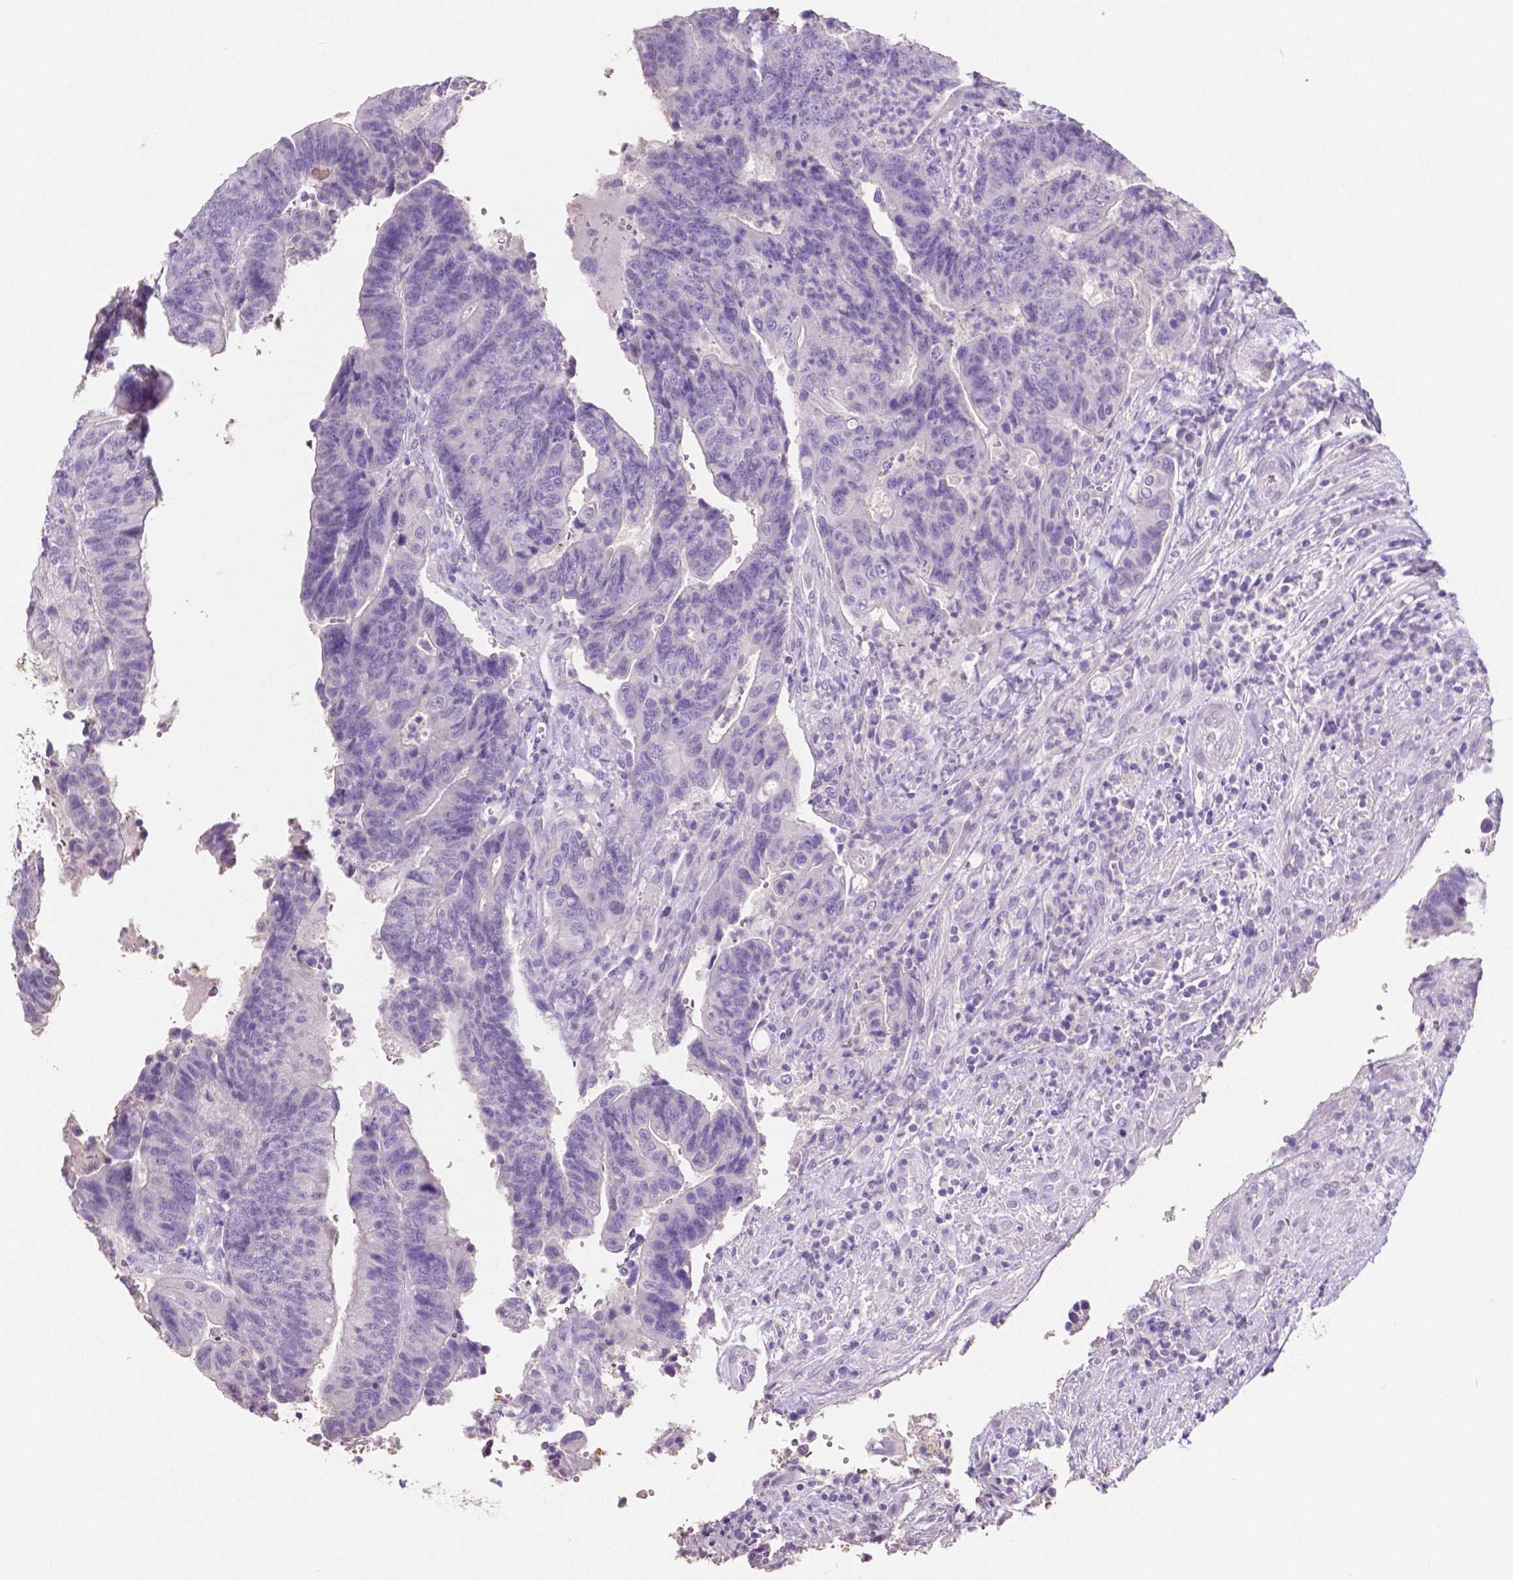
{"staining": {"intensity": "negative", "quantity": "none", "location": "none"}, "tissue": "colorectal cancer", "cell_type": "Tumor cells", "image_type": "cancer", "snomed": [{"axis": "morphology", "description": "Adenocarcinoma, NOS"}, {"axis": "topography", "description": "Colon"}], "caption": "This micrograph is of adenocarcinoma (colorectal) stained with IHC to label a protein in brown with the nuclei are counter-stained blue. There is no expression in tumor cells.", "gene": "SLC22A2", "patient": {"sex": "female", "age": 48}}